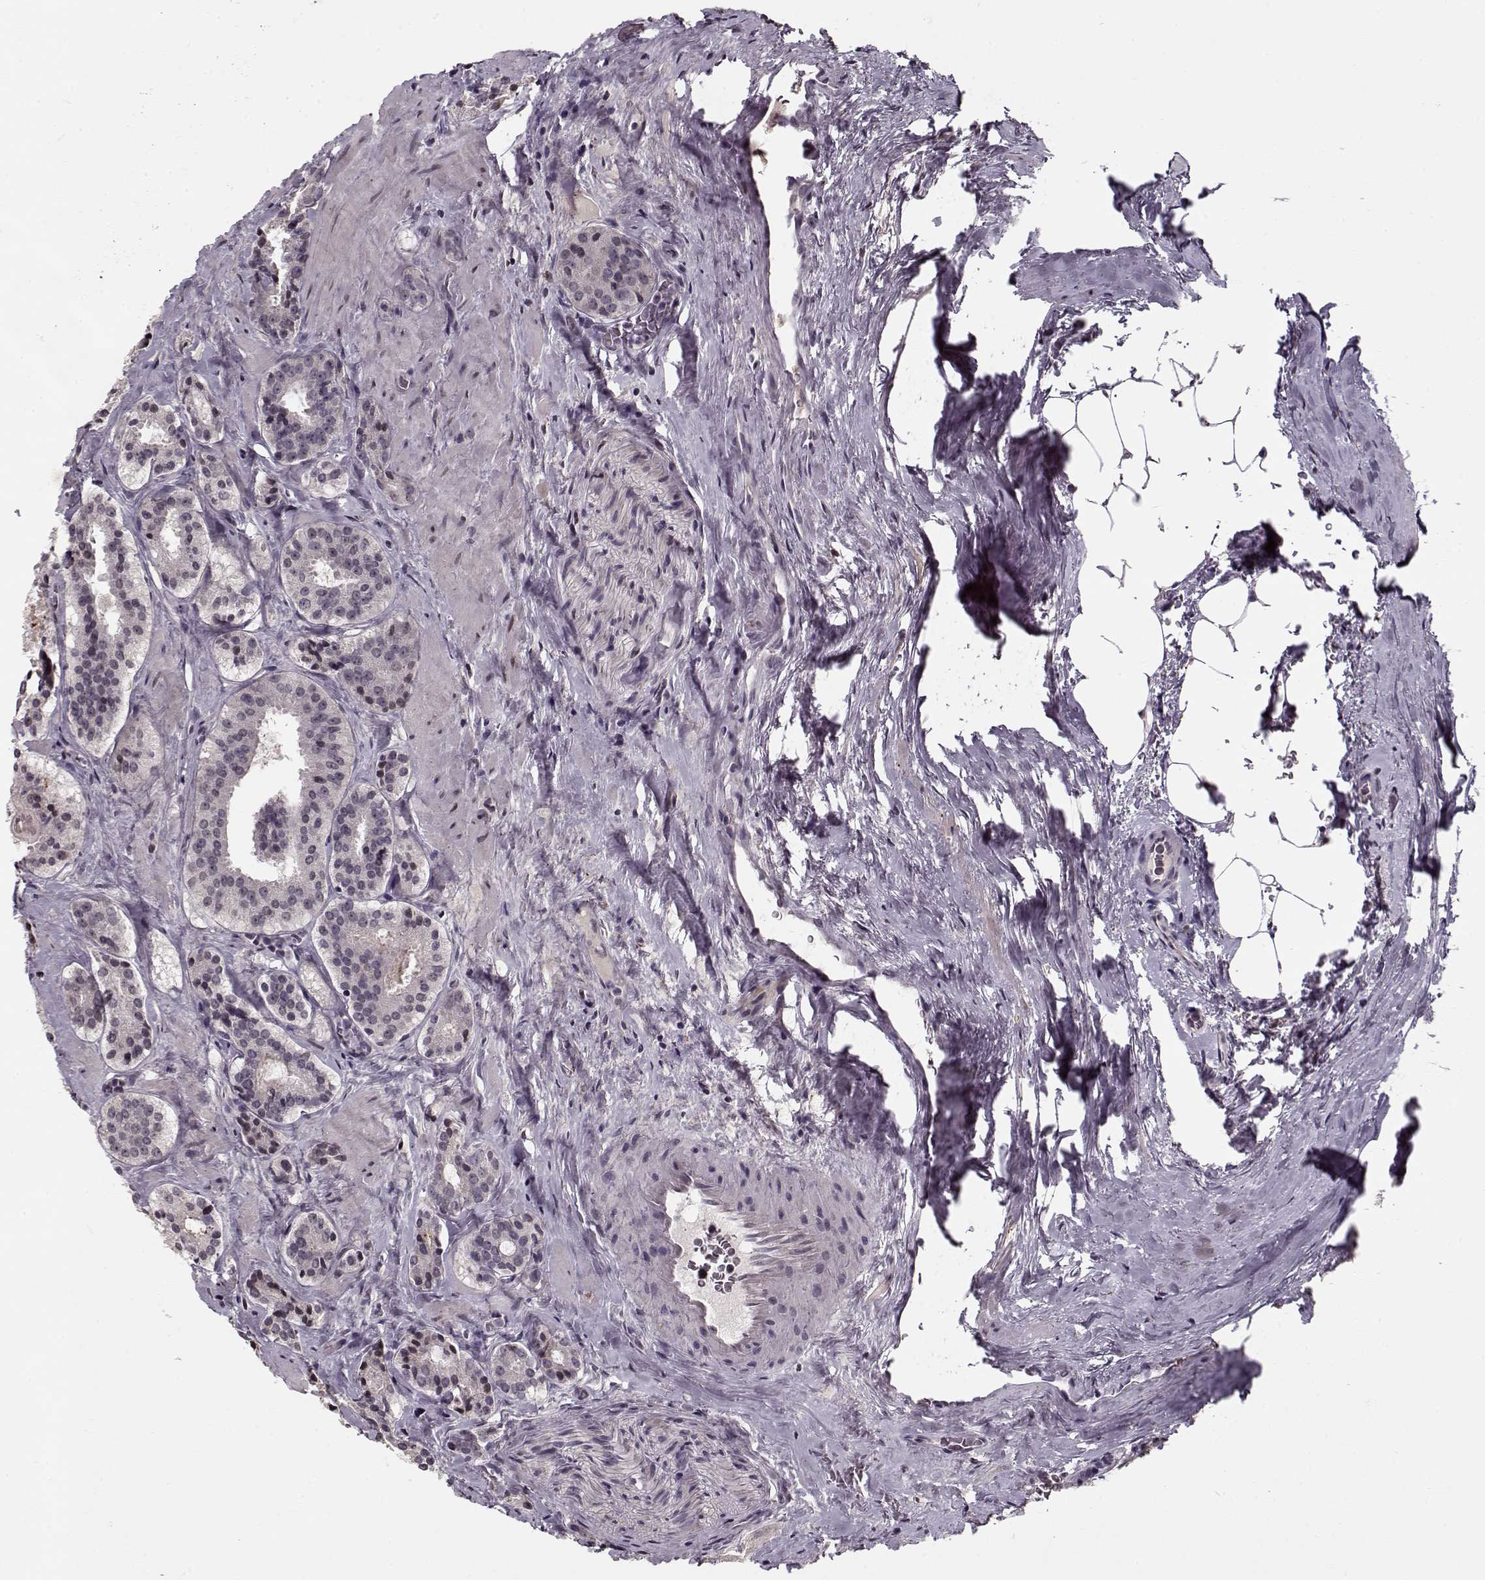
{"staining": {"intensity": "negative", "quantity": "none", "location": "none"}, "tissue": "prostate cancer", "cell_type": "Tumor cells", "image_type": "cancer", "snomed": [{"axis": "morphology", "description": "Adenocarcinoma, NOS"}, {"axis": "morphology", "description": "Adenocarcinoma, High grade"}, {"axis": "topography", "description": "Prostate"}], "caption": "Immunohistochemistry (IHC) of prostate cancer (adenocarcinoma (high-grade)) shows no staining in tumor cells. (IHC, brightfield microscopy, high magnification).", "gene": "DNAI3", "patient": {"sex": "male", "age": 62}}